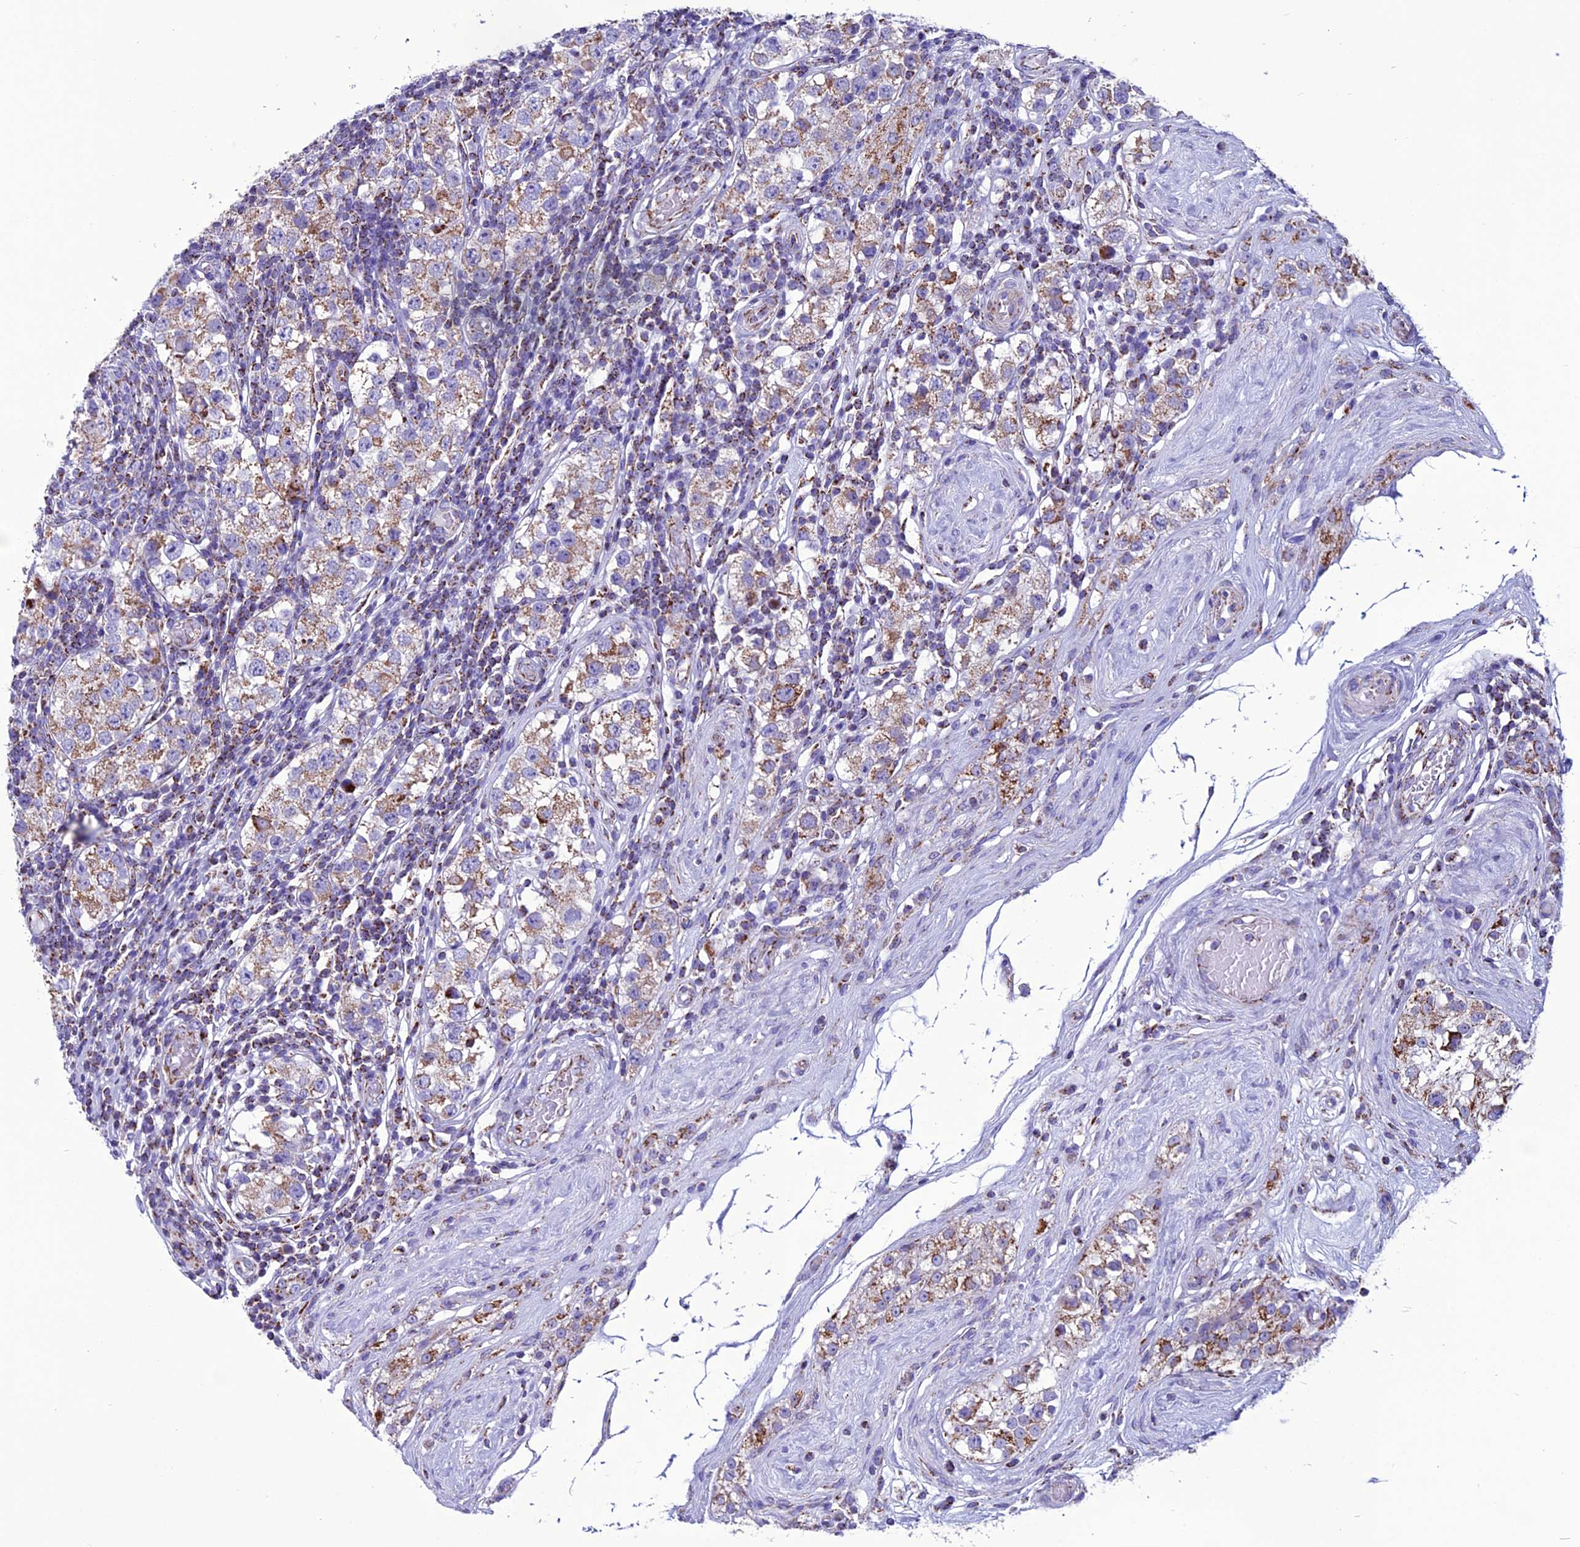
{"staining": {"intensity": "weak", "quantity": "25%-75%", "location": "cytoplasmic/membranous"}, "tissue": "testis cancer", "cell_type": "Tumor cells", "image_type": "cancer", "snomed": [{"axis": "morphology", "description": "Seminoma, NOS"}, {"axis": "topography", "description": "Testis"}], "caption": "An image showing weak cytoplasmic/membranous staining in approximately 25%-75% of tumor cells in seminoma (testis), as visualized by brown immunohistochemical staining.", "gene": "ICA1L", "patient": {"sex": "male", "age": 34}}